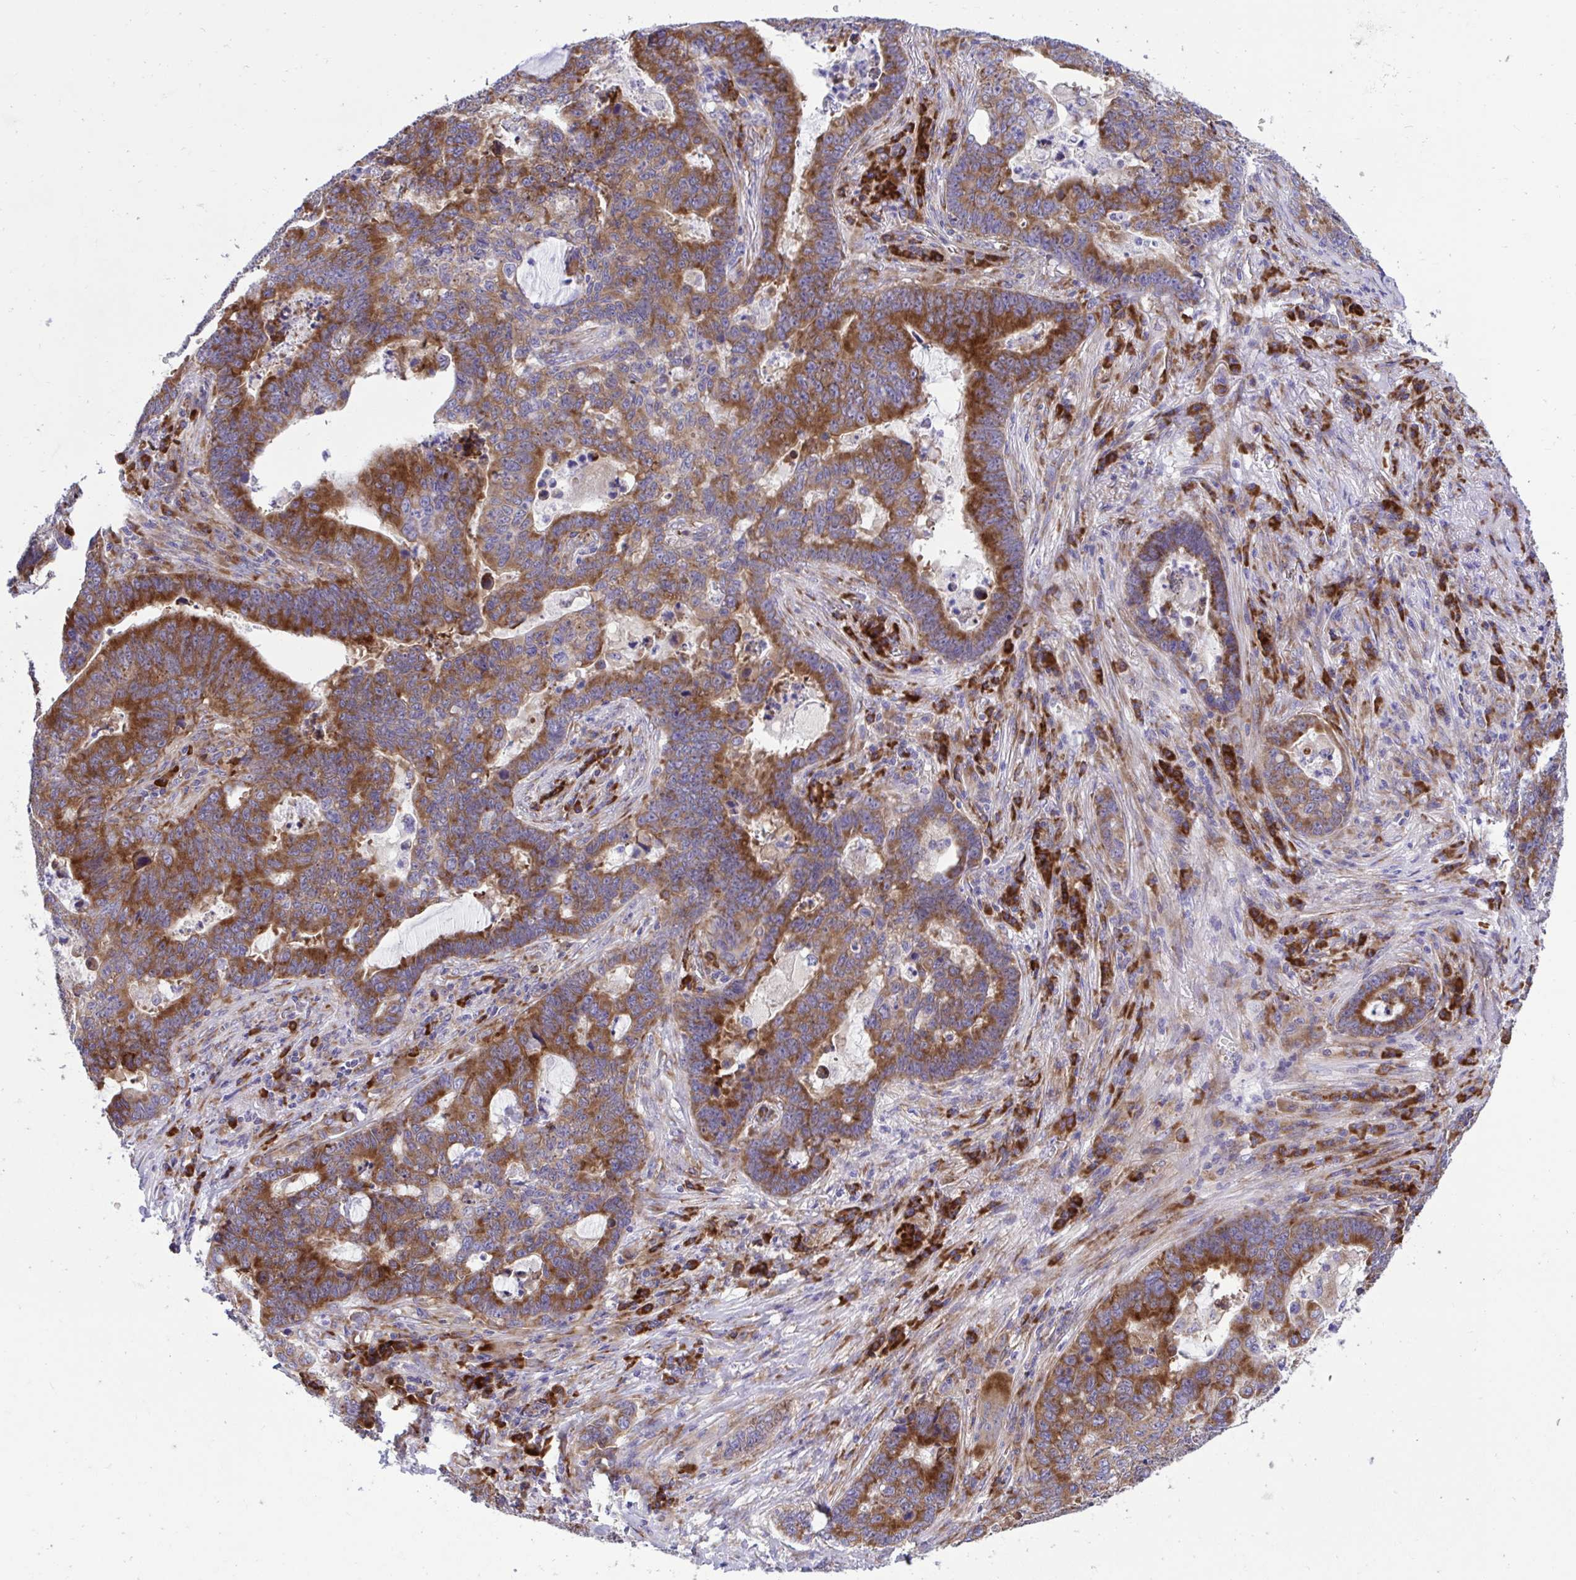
{"staining": {"intensity": "strong", "quantity": ">75%", "location": "cytoplasmic/membranous"}, "tissue": "lung cancer", "cell_type": "Tumor cells", "image_type": "cancer", "snomed": [{"axis": "morphology", "description": "Aneuploidy"}, {"axis": "morphology", "description": "Adenocarcinoma, NOS"}, {"axis": "morphology", "description": "Adenocarcinoma primary or metastatic"}, {"axis": "topography", "description": "Lung"}], "caption": "Lung adenocarcinoma was stained to show a protein in brown. There is high levels of strong cytoplasmic/membranous positivity in approximately >75% of tumor cells.", "gene": "RPS15", "patient": {"sex": "female", "age": 75}}